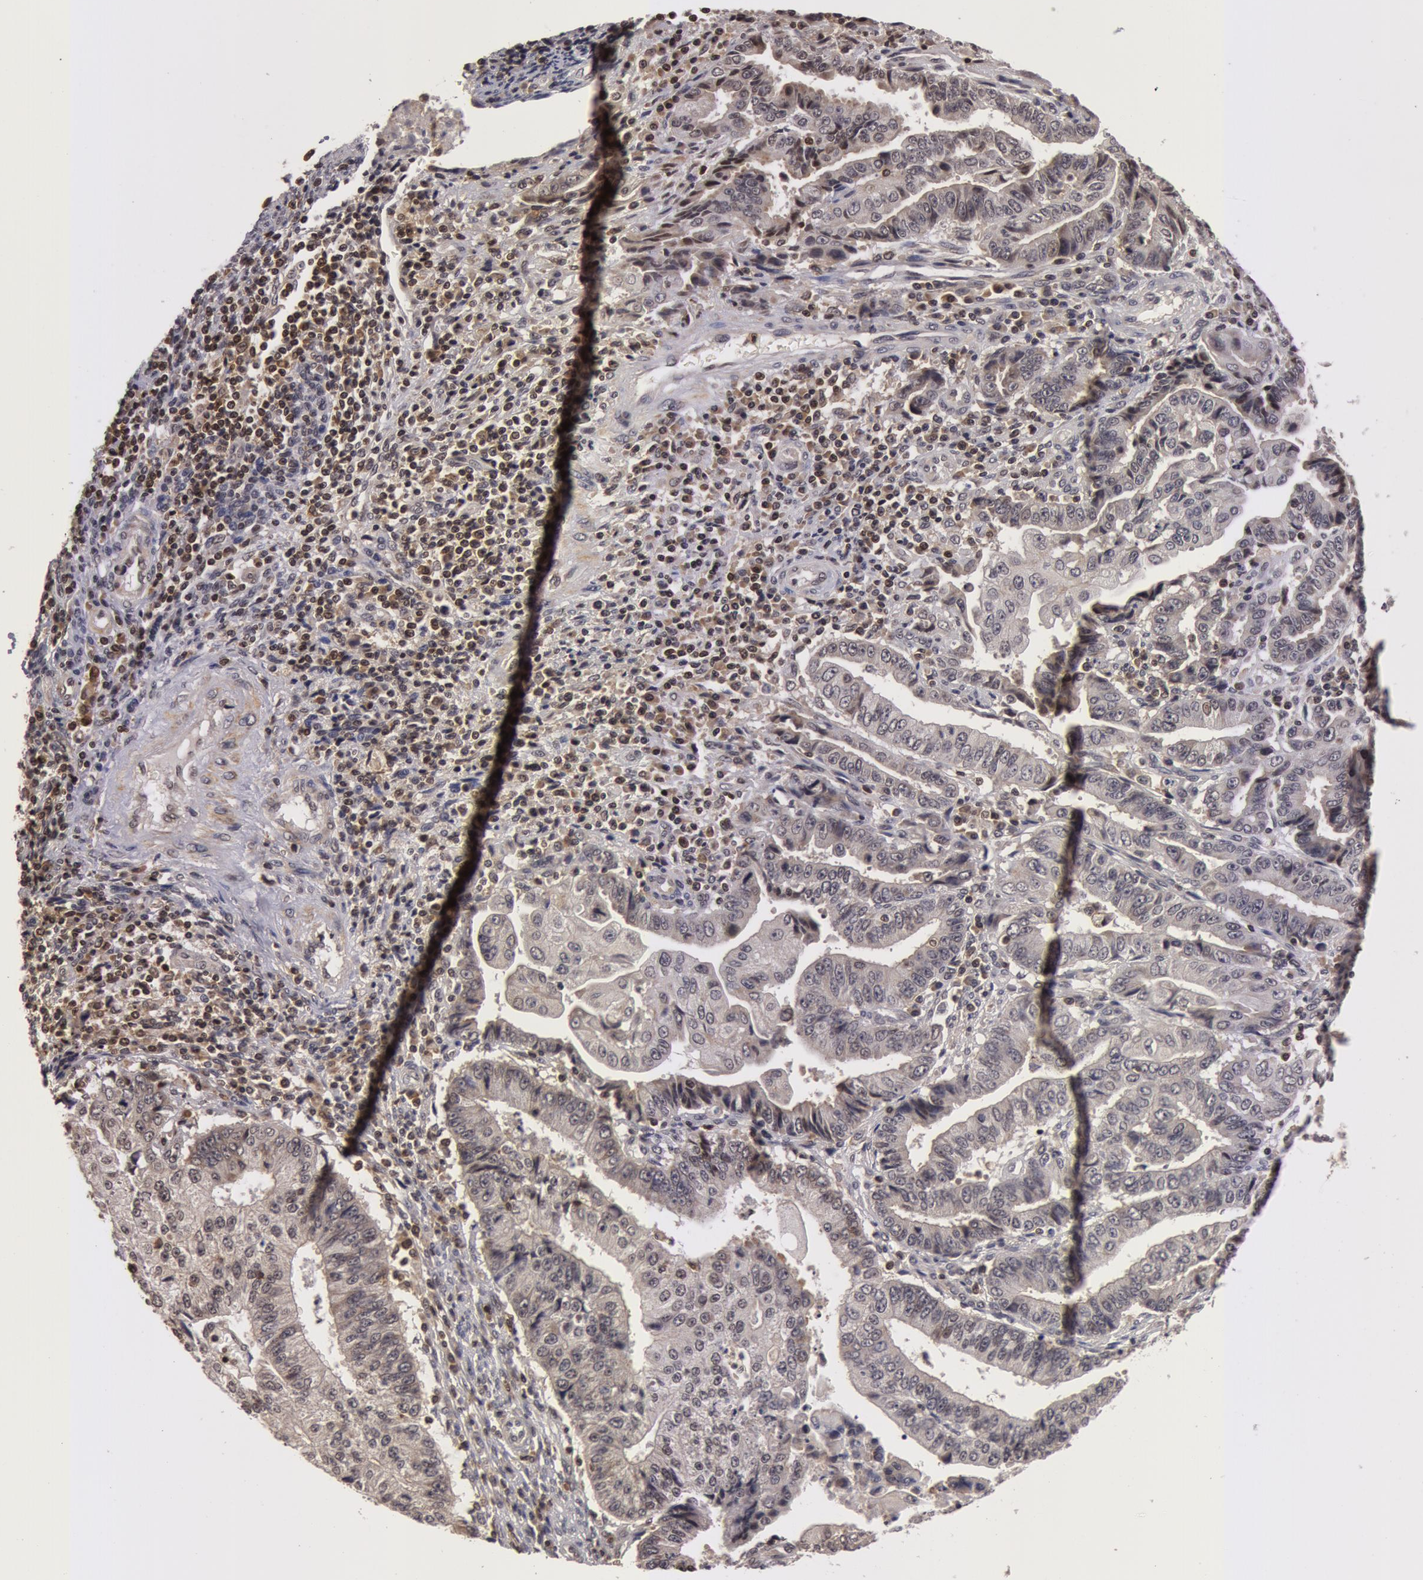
{"staining": {"intensity": "weak", "quantity": "<25%", "location": "nuclear"}, "tissue": "endometrial cancer", "cell_type": "Tumor cells", "image_type": "cancer", "snomed": [{"axis": "morphology", "description": "Adenocarcinoma, NOS"}, {"axis": "topography", "description": "Endometrium"}], "caption": "Histopathology image shows no significant protein positivity in tumor cells of endometrial adenocarcinoma. (Immunohistochemistry, brightfield microscopy, high magnification).", "gene": "ZNF350", "patient": {"sex": "female", "age": 75}}